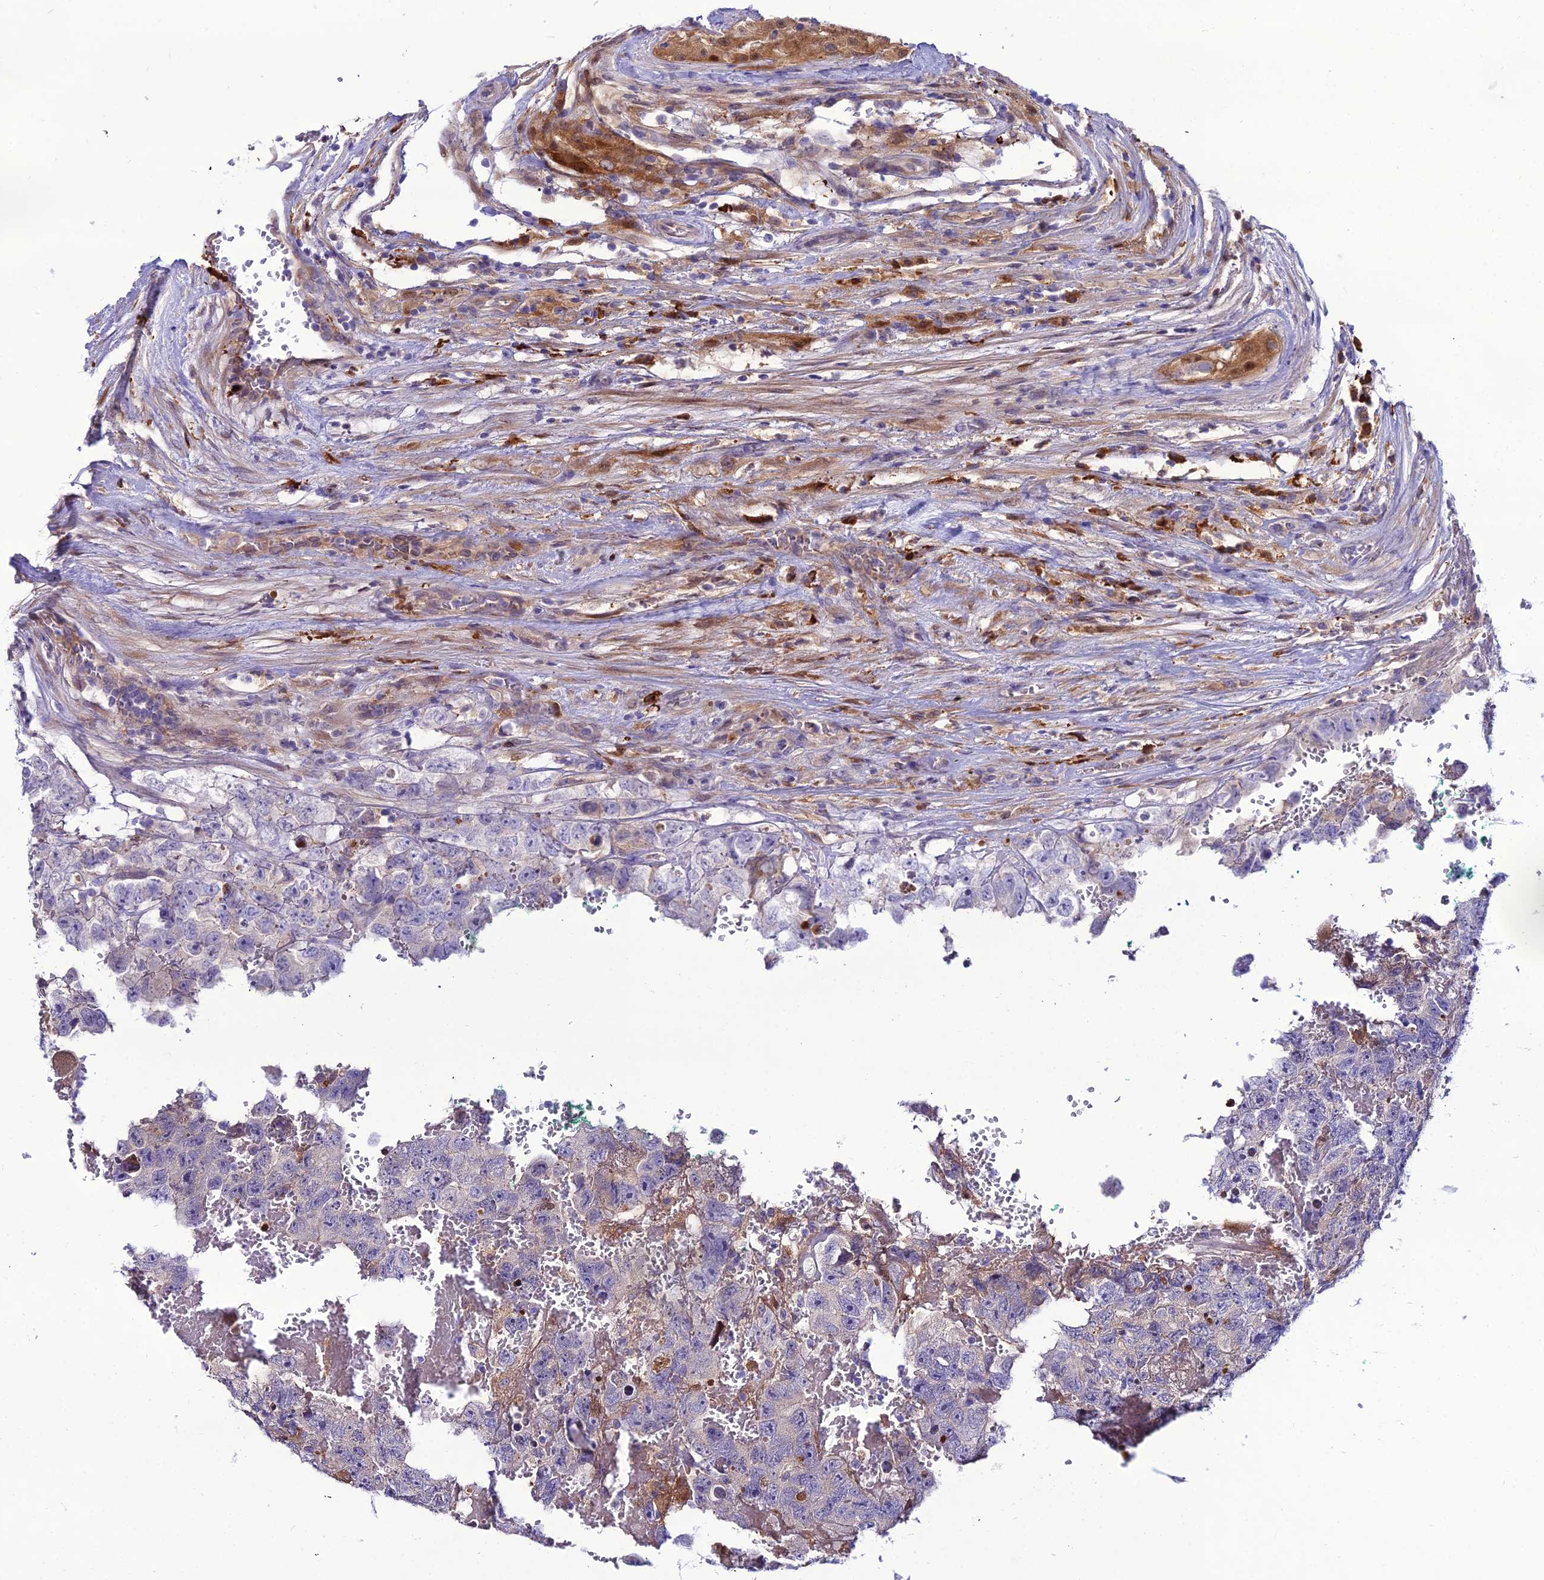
{"staining": {"intensity": "negative", "quantity": "none", "location": "none"}, "tissue": "testis cancer", "cell_type": "Tumor cells", "image_type": "cancer", "snomed": [{"axis": "morphology", "description": "Carcinoma, Embryonal, NOS"}, {"axis": "topography", "description": "Testis"}], "caption": "Tumor cells are negative for protein expression in human testis embryonal carcinoma.", "gene": "MB21D2", "patient": {"sex": "male", "age": 45}}